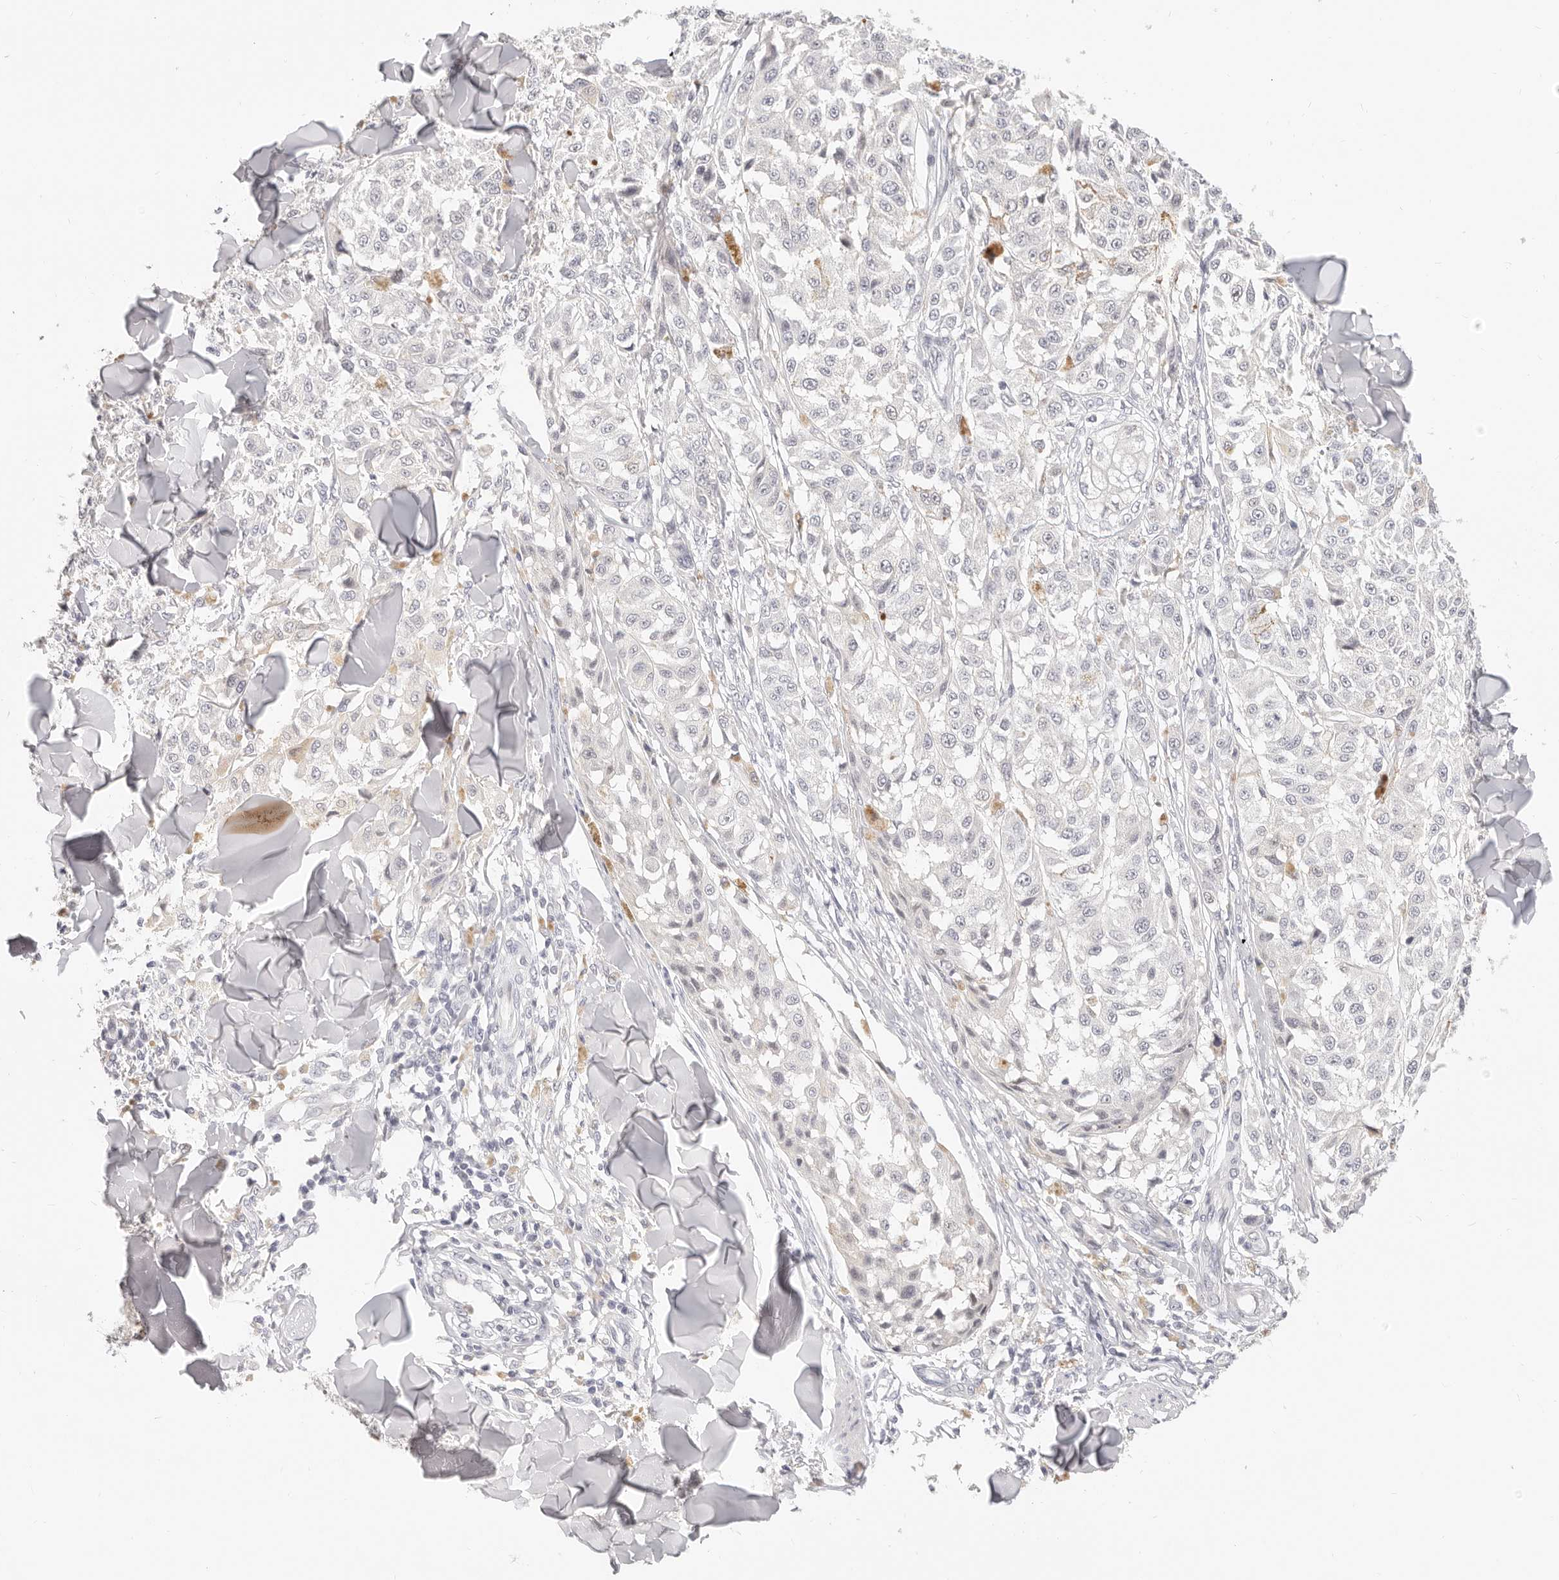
{"staining": {"intensity": "negative", "quantity": "none", "location": "none"}, "tissue": "melanoma", "cell_type": "Tumor cells", "image_type": "cancer", "snomed": [{"axis": "morphology", "description": "Malignant melanoma, NOS"}, {"axis": "topography", "description": "Skin"}], "caption": "This is an IHC photomicrograph of melanoma. There is no expression in tumor cells.", "gene": "ASCL1", "patient": {"sex": "female", "age": 64}}